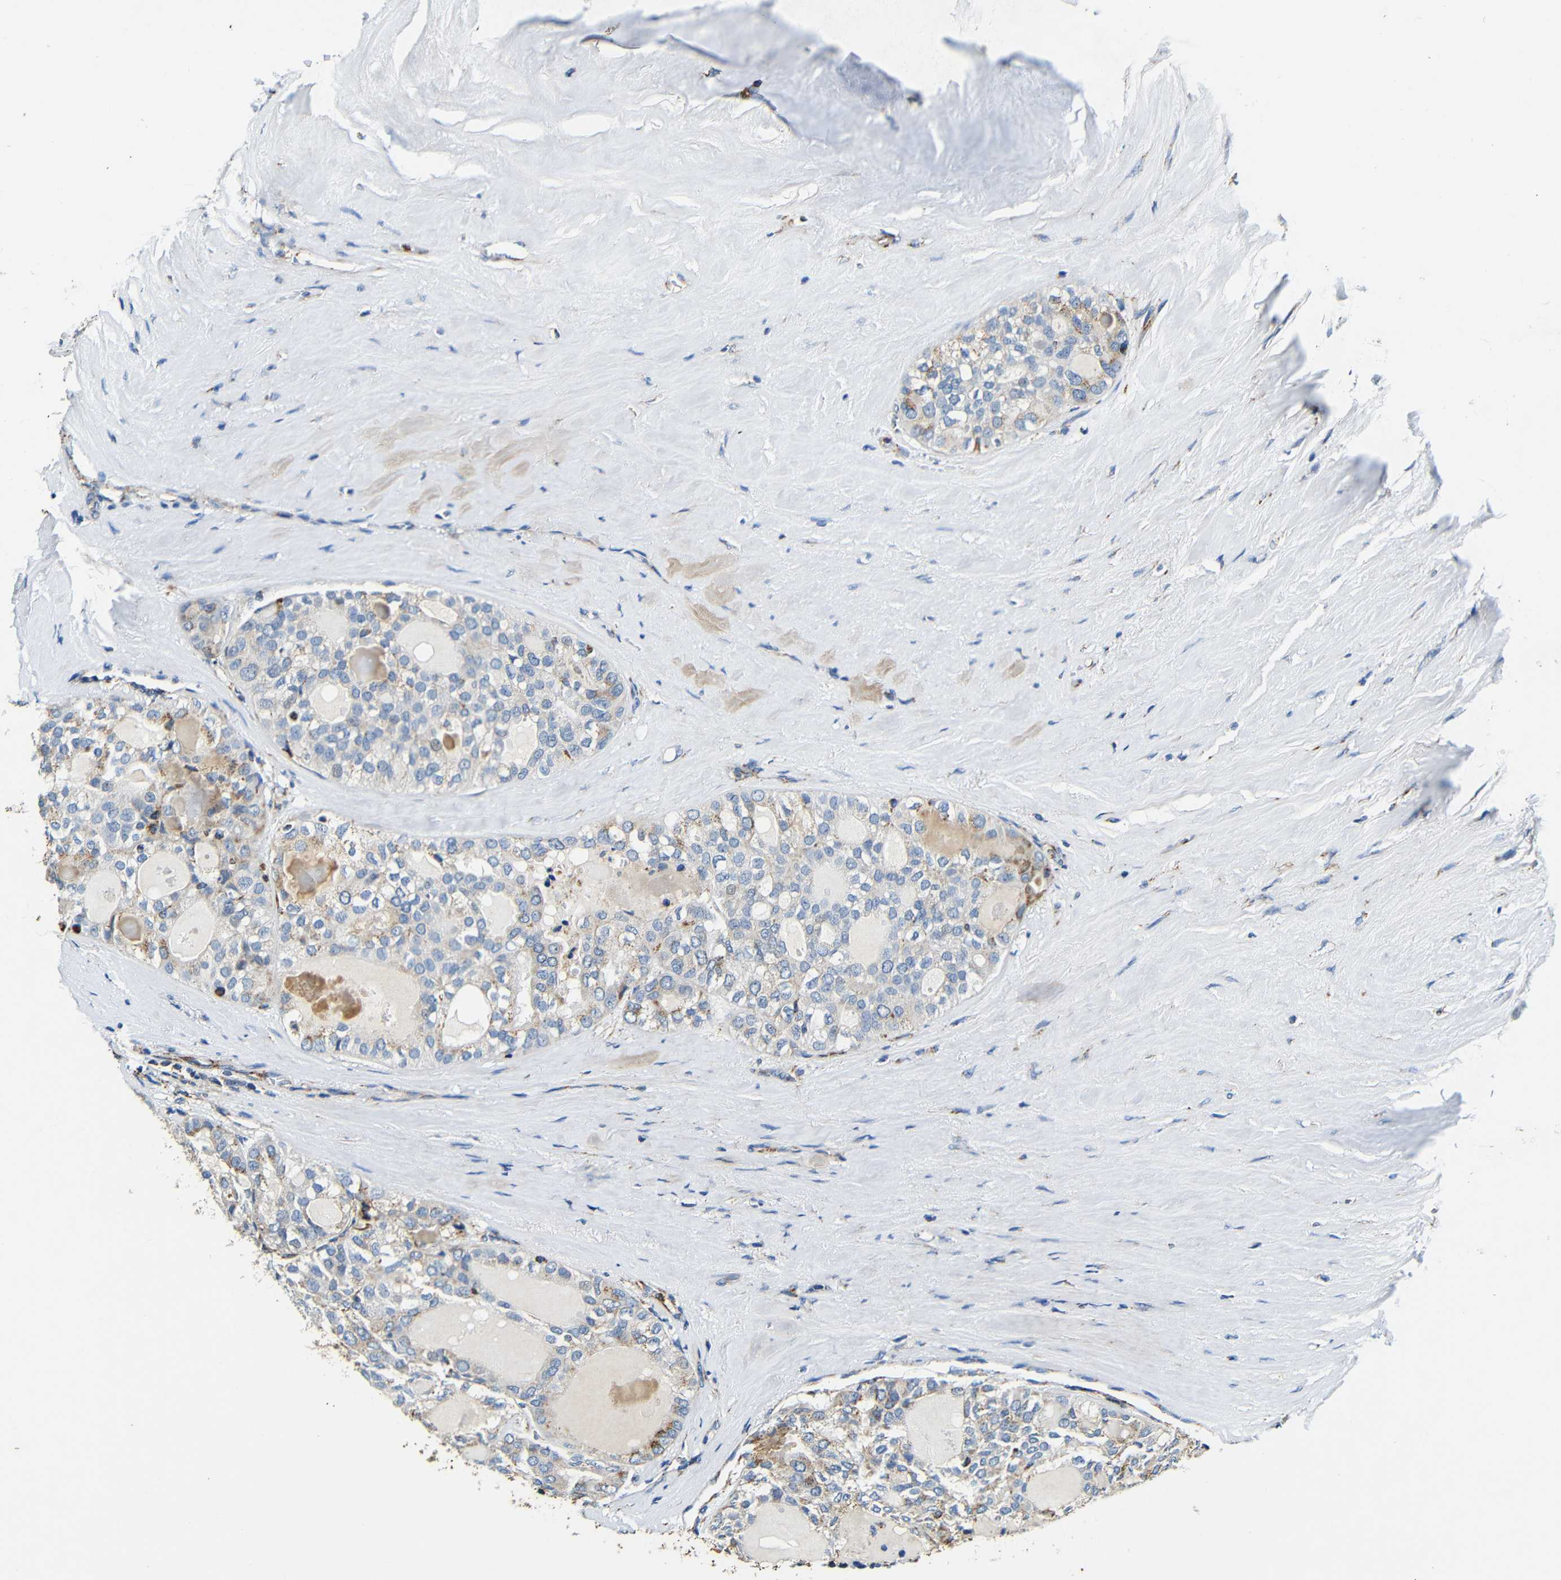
{"staining": {"intensity": "moderate", "quantity": "<25%", "location": "cytoplasmic/membranous"}, "tissue": "thyroid cancer", "cell_type": "Tumor cells", "image_type": "cancer", "snomed": [{"axis": "morphology", "description": "Follicular adenoma carcinoma, NOS"}, {"axis": "topography", "description": "Thyroid gland"}], "caption": "DAB (3,3'-diaminobenzidine) immunohistochemical staining of human thyroid follicular adenoma carcinoma shows moderate cytoplasmic/membranous protein staining in approximately <25% of tumor cells.", "gene": "GALNT18", "patient": {"sex": "male", "age": 75}}